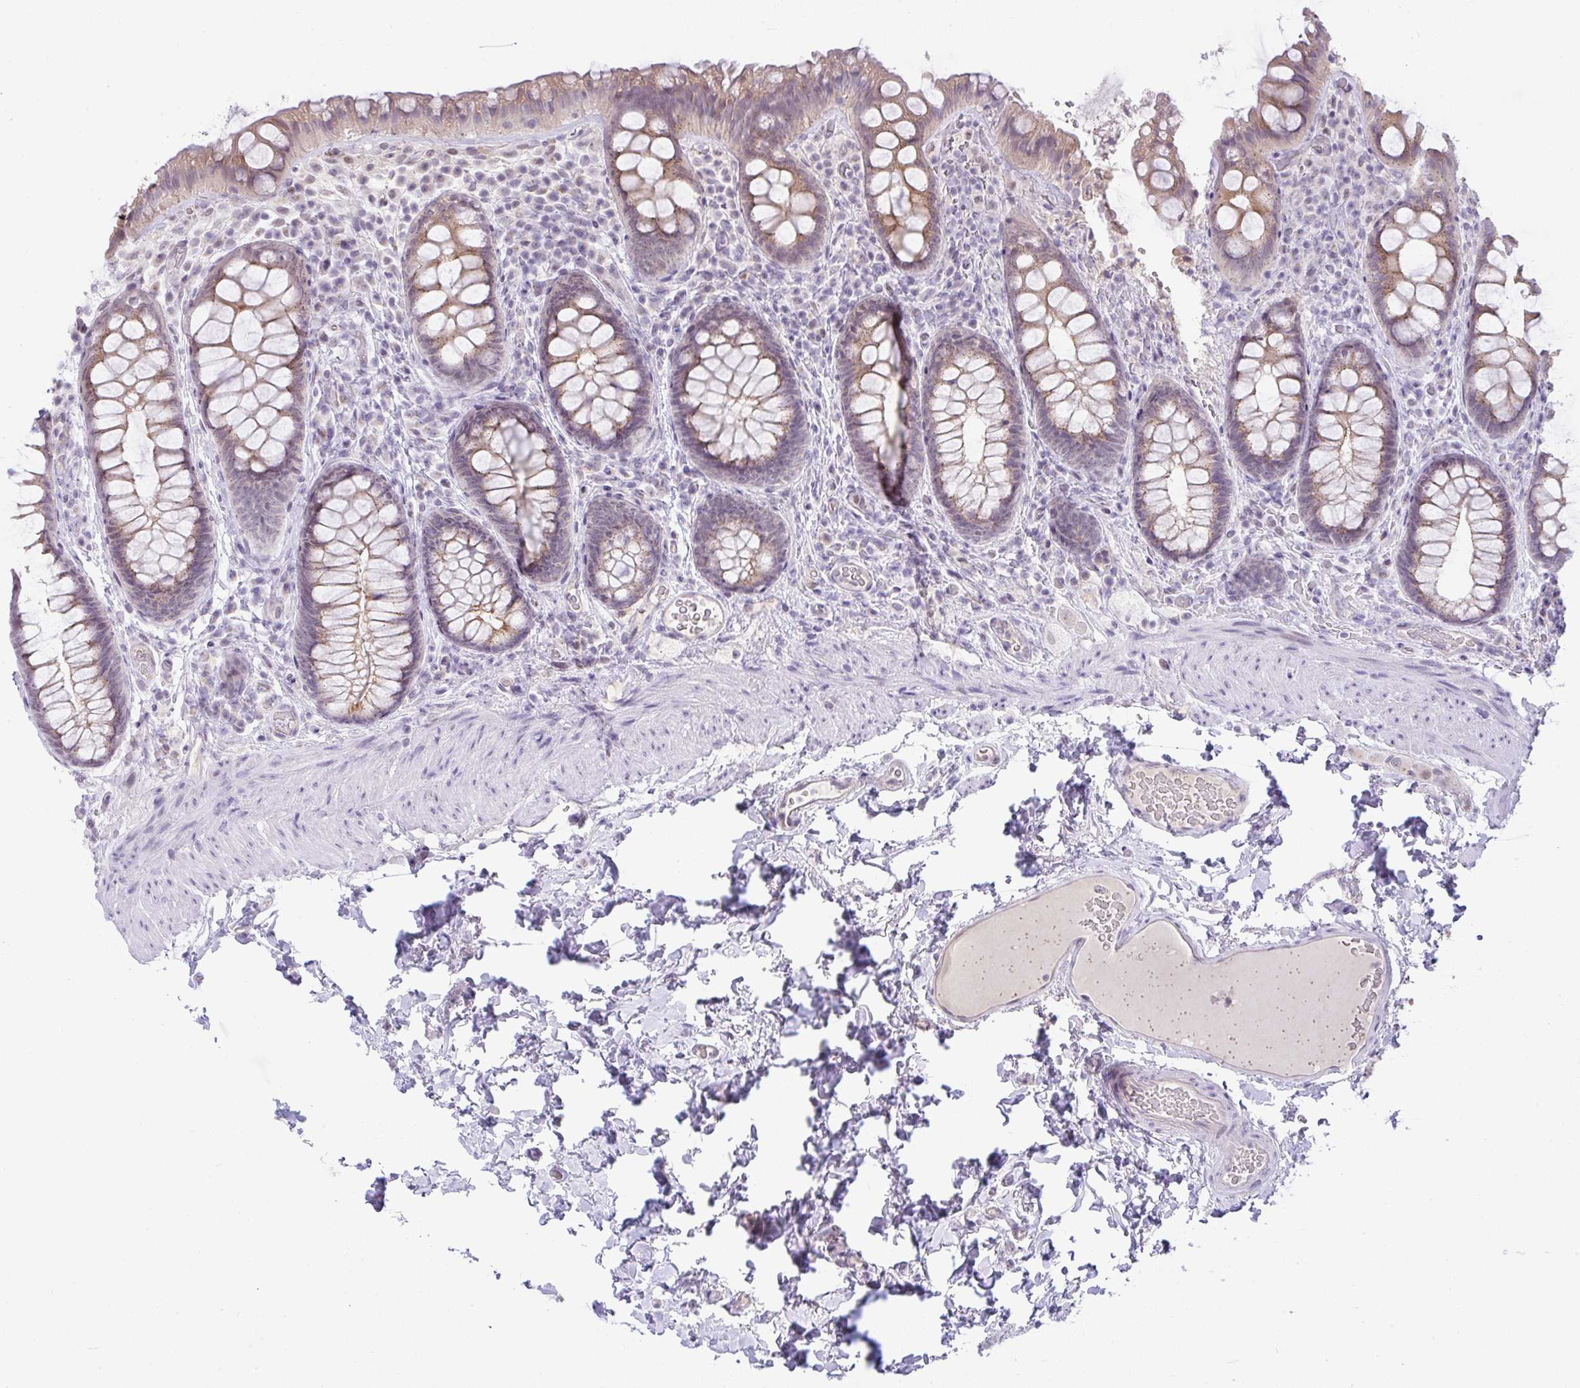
{"staining": {"intensity": "moderate", "quantity": ">75%", "location": "cytoplasmic/membranous"}, "tissue": "rectum", "cell_type": "Glandular cells", "image_type": "normal", "snomed": [{"axis": "morphology", "description": "Normal tissue, NOS"}, {"axis": "topography", "description": "Rectum"}], "caption": "An immunohistochemistry (IHC) micrograph of normal tissue is shown. Protein staining in brown highlights moderate cytoplasmic/membranous positivity in rectum within glandular cells. (Stains: DAB in brown, nuclei in blue, Microscopy: brightfield microscopy at high magnification).", "gene": "FAM177A1", "patient": {"sex": "female", "age": 69}}